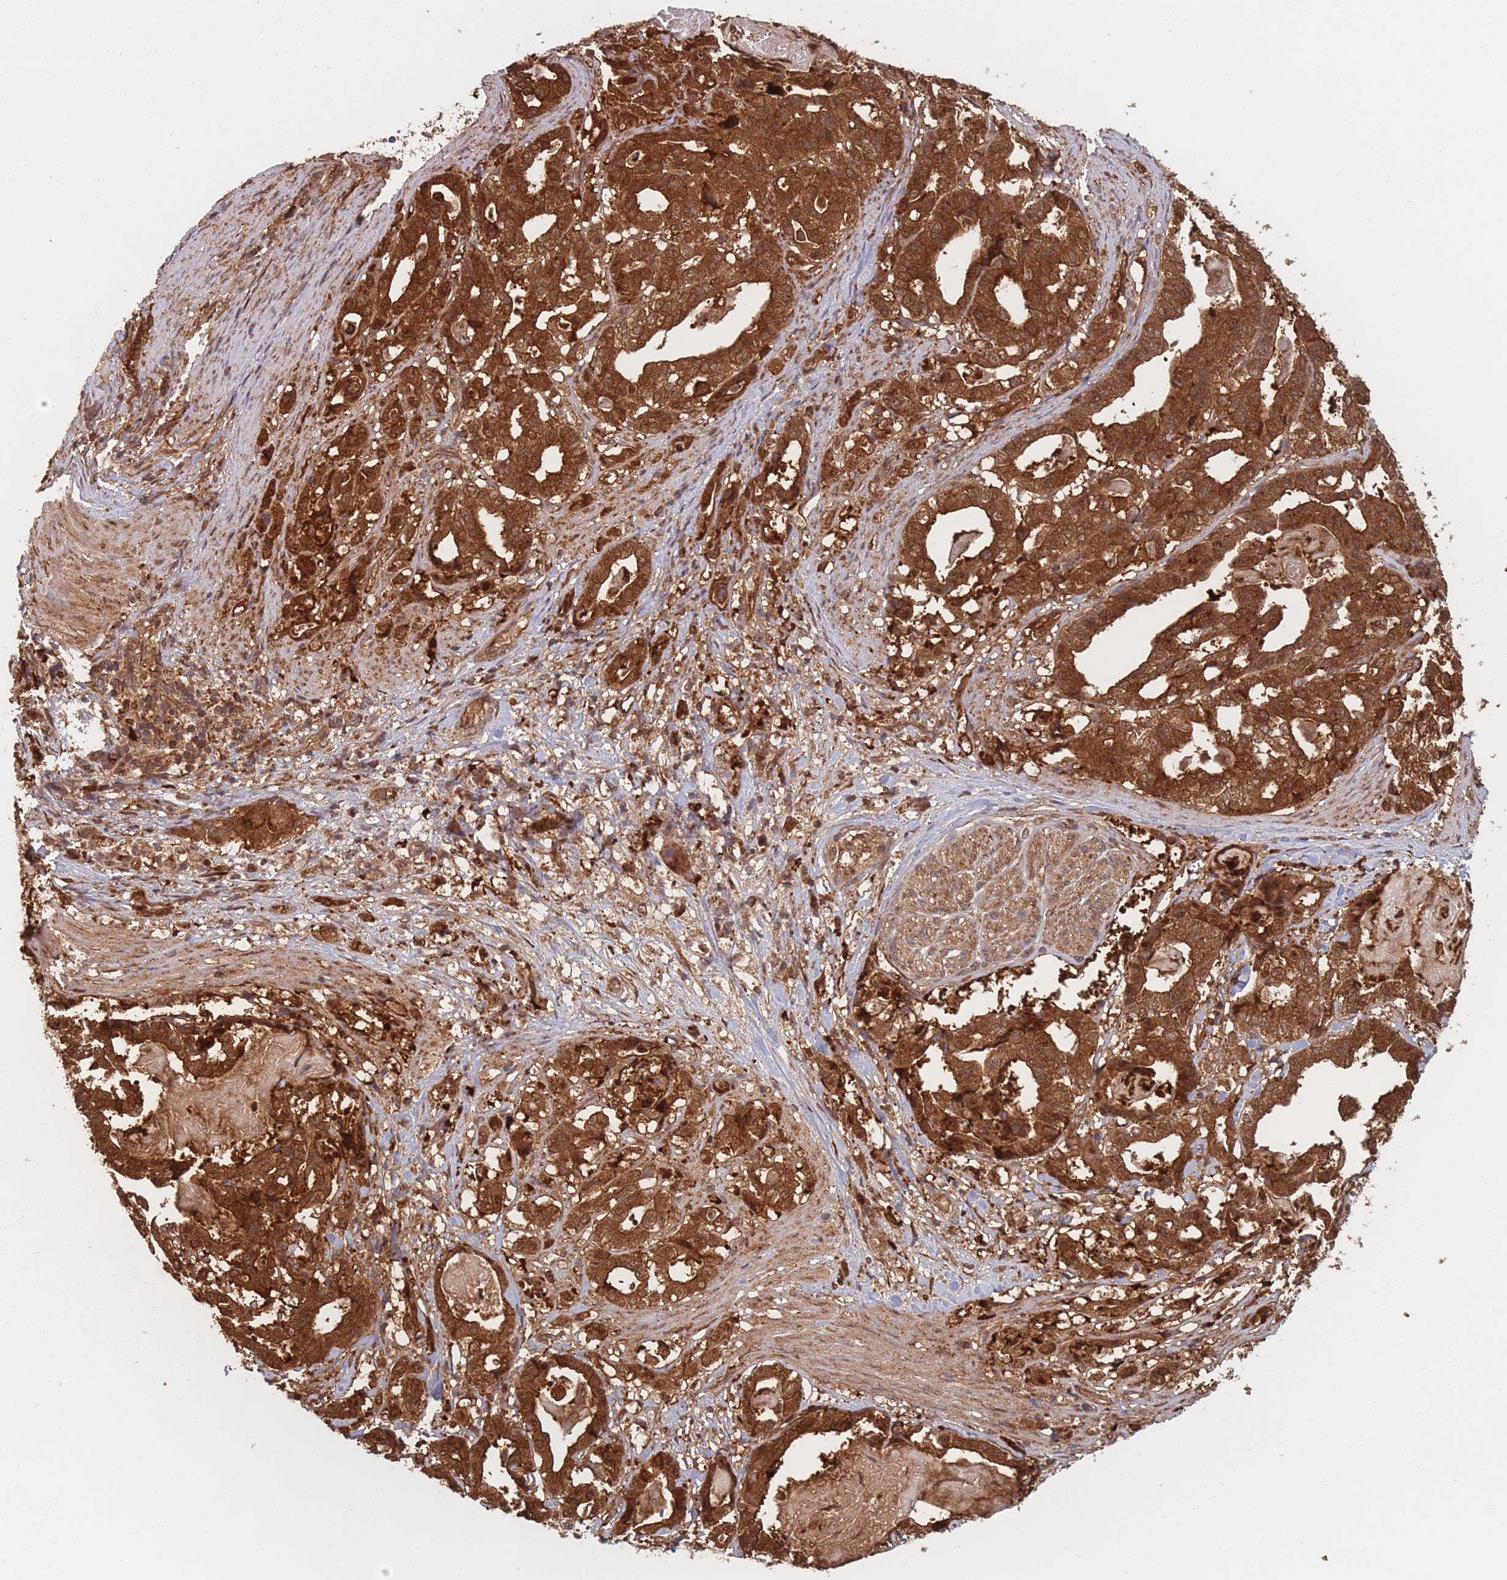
{"staining": {"intensity": "strong", "quantity": ">75%", "location": "cytoplasmic/membranous"}, "tissue": "stomach cancer", "cell_type": "Tumor cells", "image_type": "cancer", "snomed": [{"axis": "morphology", "description": "Adenocarcinoma, NOS"}, {"axis": "topography", "description": "Stomach"}], "caption": "Immunohistochemistry image of human adenocarcinoma (stomach) stained for a protein (brown), which reveals high levels of strong cytoplasmic/membranous positivity in approximately >75% of tumor cells.", "gene": "PODXL2", "patient": {"sex": "male", "age": 48}}